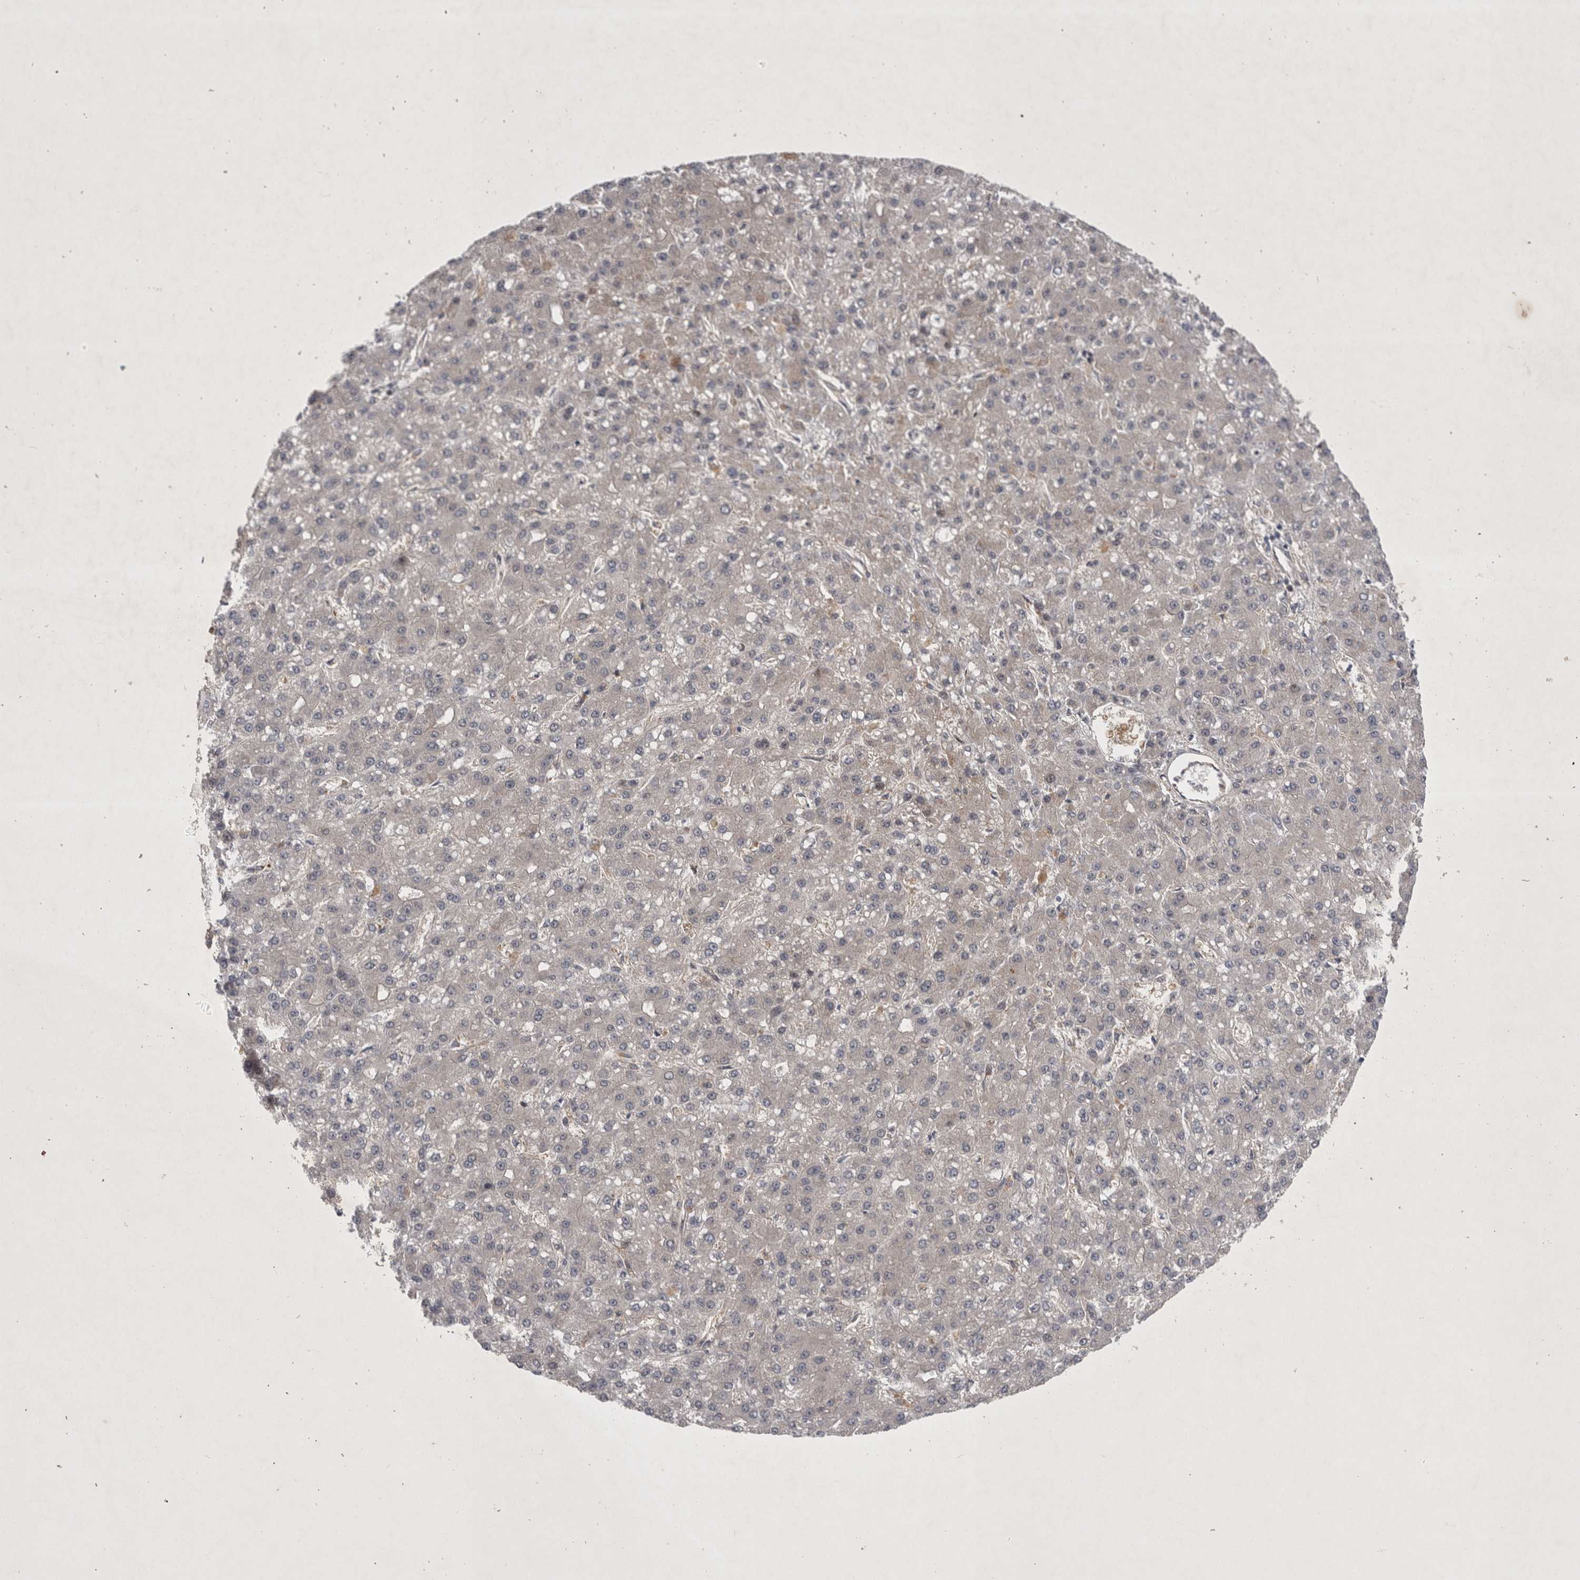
{"staining": {"intensity": "negative", "quantity": "none", "location": "none"}, "tissue": "liver cancer", "cell_type": "Tumor cells", "image_type": "cancer", "snomed": [{"axis": "morphology", "description": "Carcinoma, Hepatocellular, NOS"}, {"axis": "topography", "description": "Liver"}], "caption": "DAB (3,3'-diaminobenzidine) immunohistochemical staining of human hepatocellular carcinoma (liver) displays no significant staining in tumor cells.", "gene": "PARP11", "patient": {"sex": "male", "age": 67}}